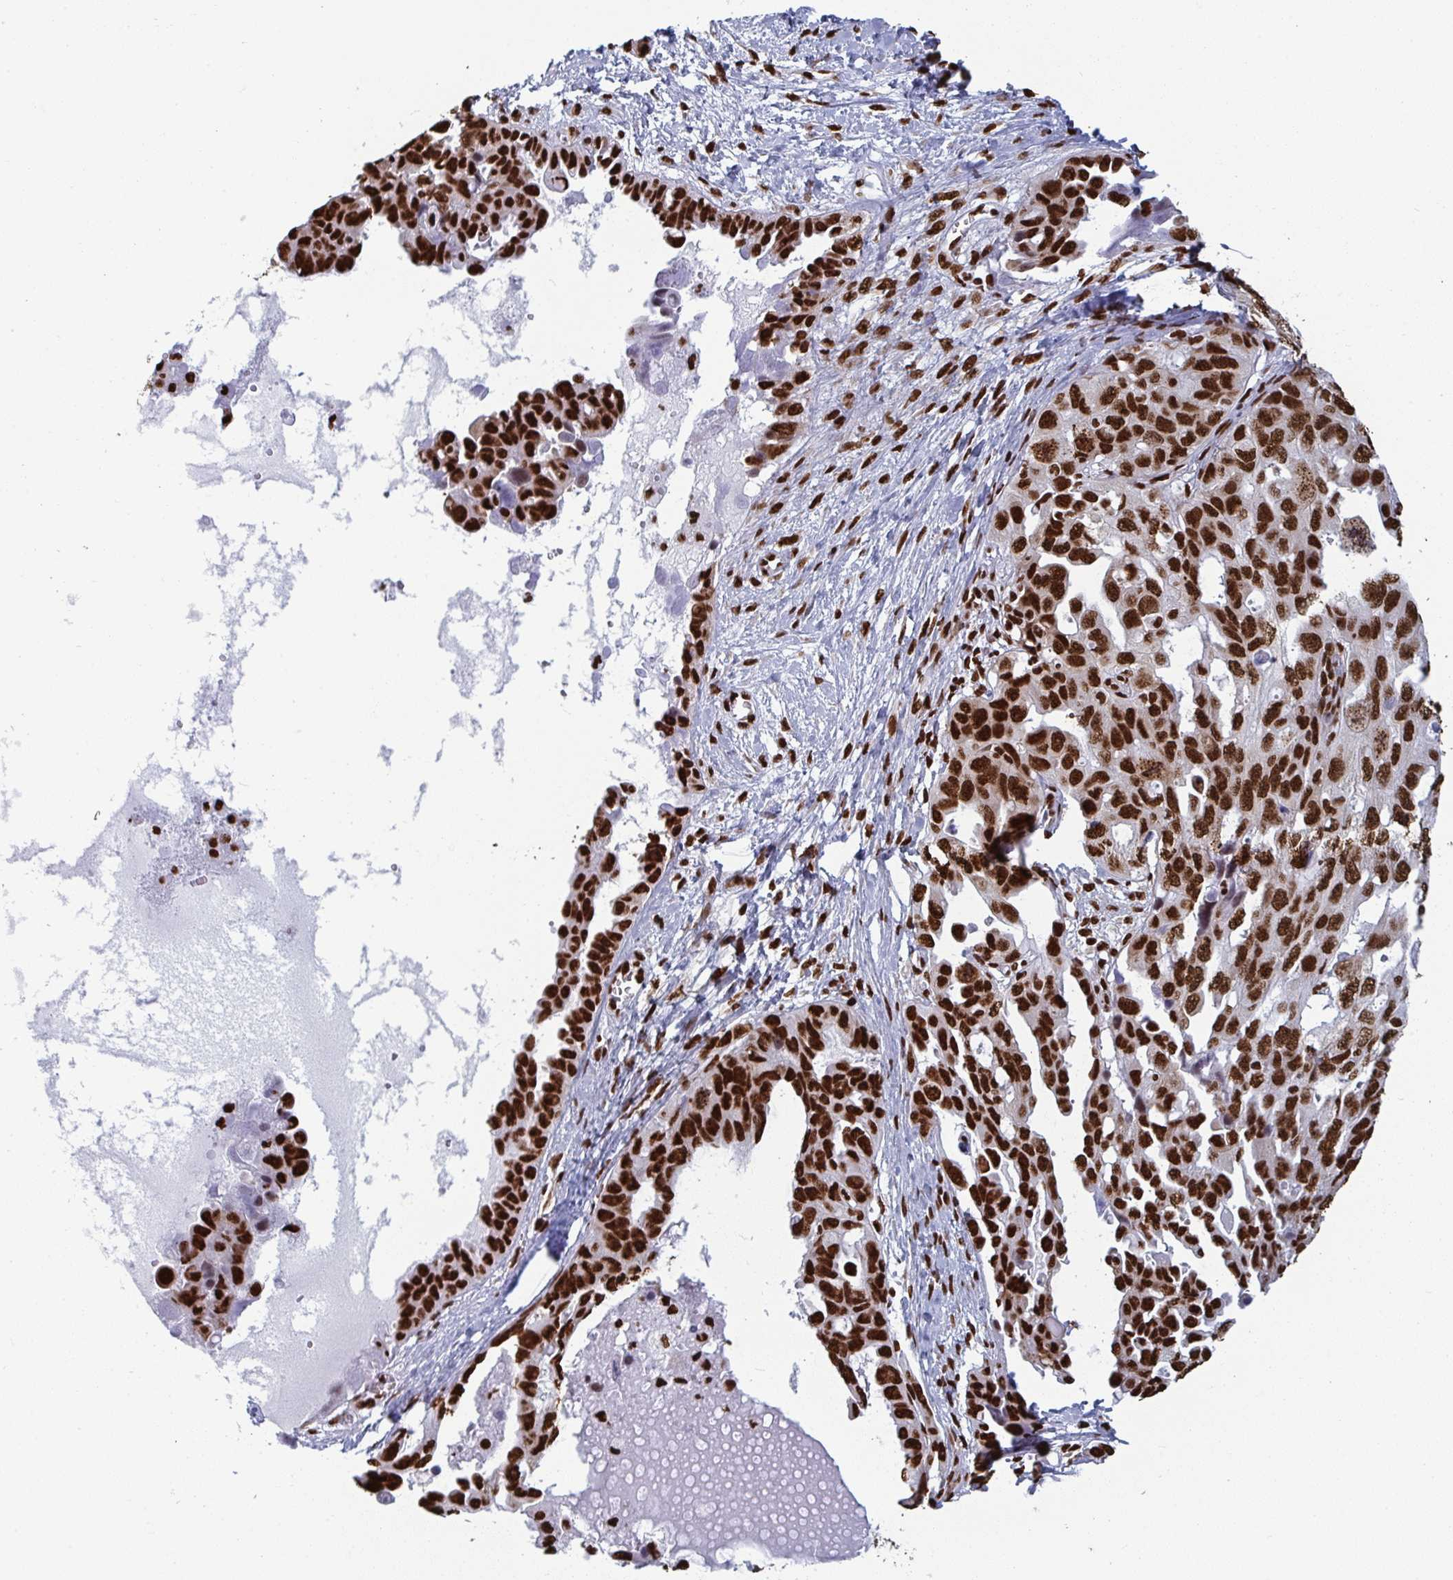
{"staining": {"intensity": "strong", "quantity": ">75%", "location": "nuclear"}, "tissue": "ovarian cancer", "cell_type": "Tumor cells", "image_type": "cancer", "snomed": [{"axis": "morphology", "description": "Carcinoma, endometroid"}, {"axis": "topography", "description": "Ovary"}], "caption": "Ovarian cancer stained for a protein exhibits strong nuclear positivity in tumor cells.", "gene": "GAR1", "patient": {"sex": "female", "age": 70}}